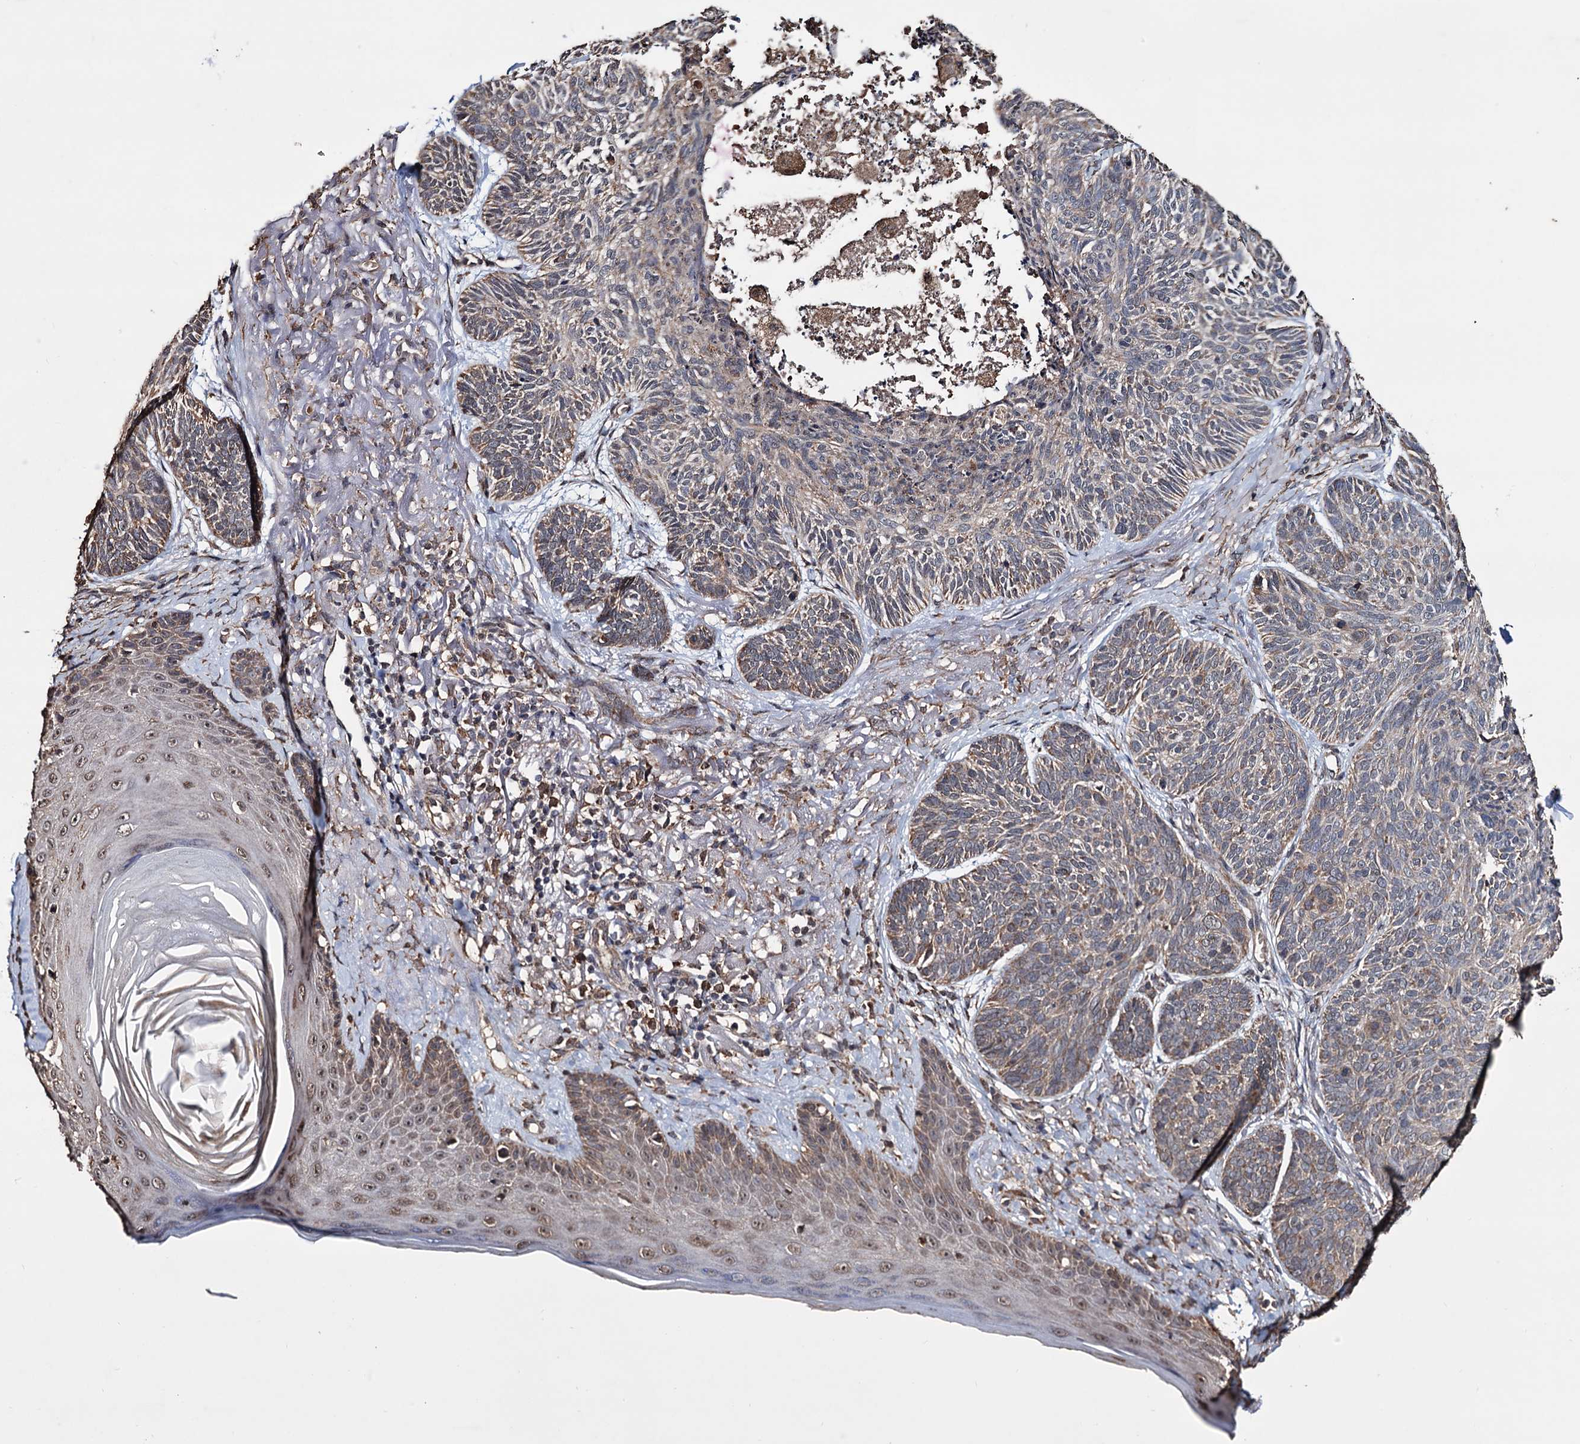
{"staining": {"intensity": "weak", "quantity": ">75%", "location": "cytoplasmic/membranous"}, "tissue": "skin cancer", "cell_type": "Tumor cells", "image_type": "cancer", "snomed": [{"axis": "morphology", "description": "Normal tissue, NOS"}, {"axis": "morphology", "description": "Basal cell carcinoma"}, {"axis": "topography", "description": "Skin"}], "caption": "Skin cancer stained for a protein demonstrates weak cytoplasmic/membranous positivity in tumor cells. Using DAB (brown) and hematoxylin (blue) stains, captured at high magnification using brightfield microscopy.", "gene": "TBC1D12", "patient": {"sex": "male", "age": 66}}